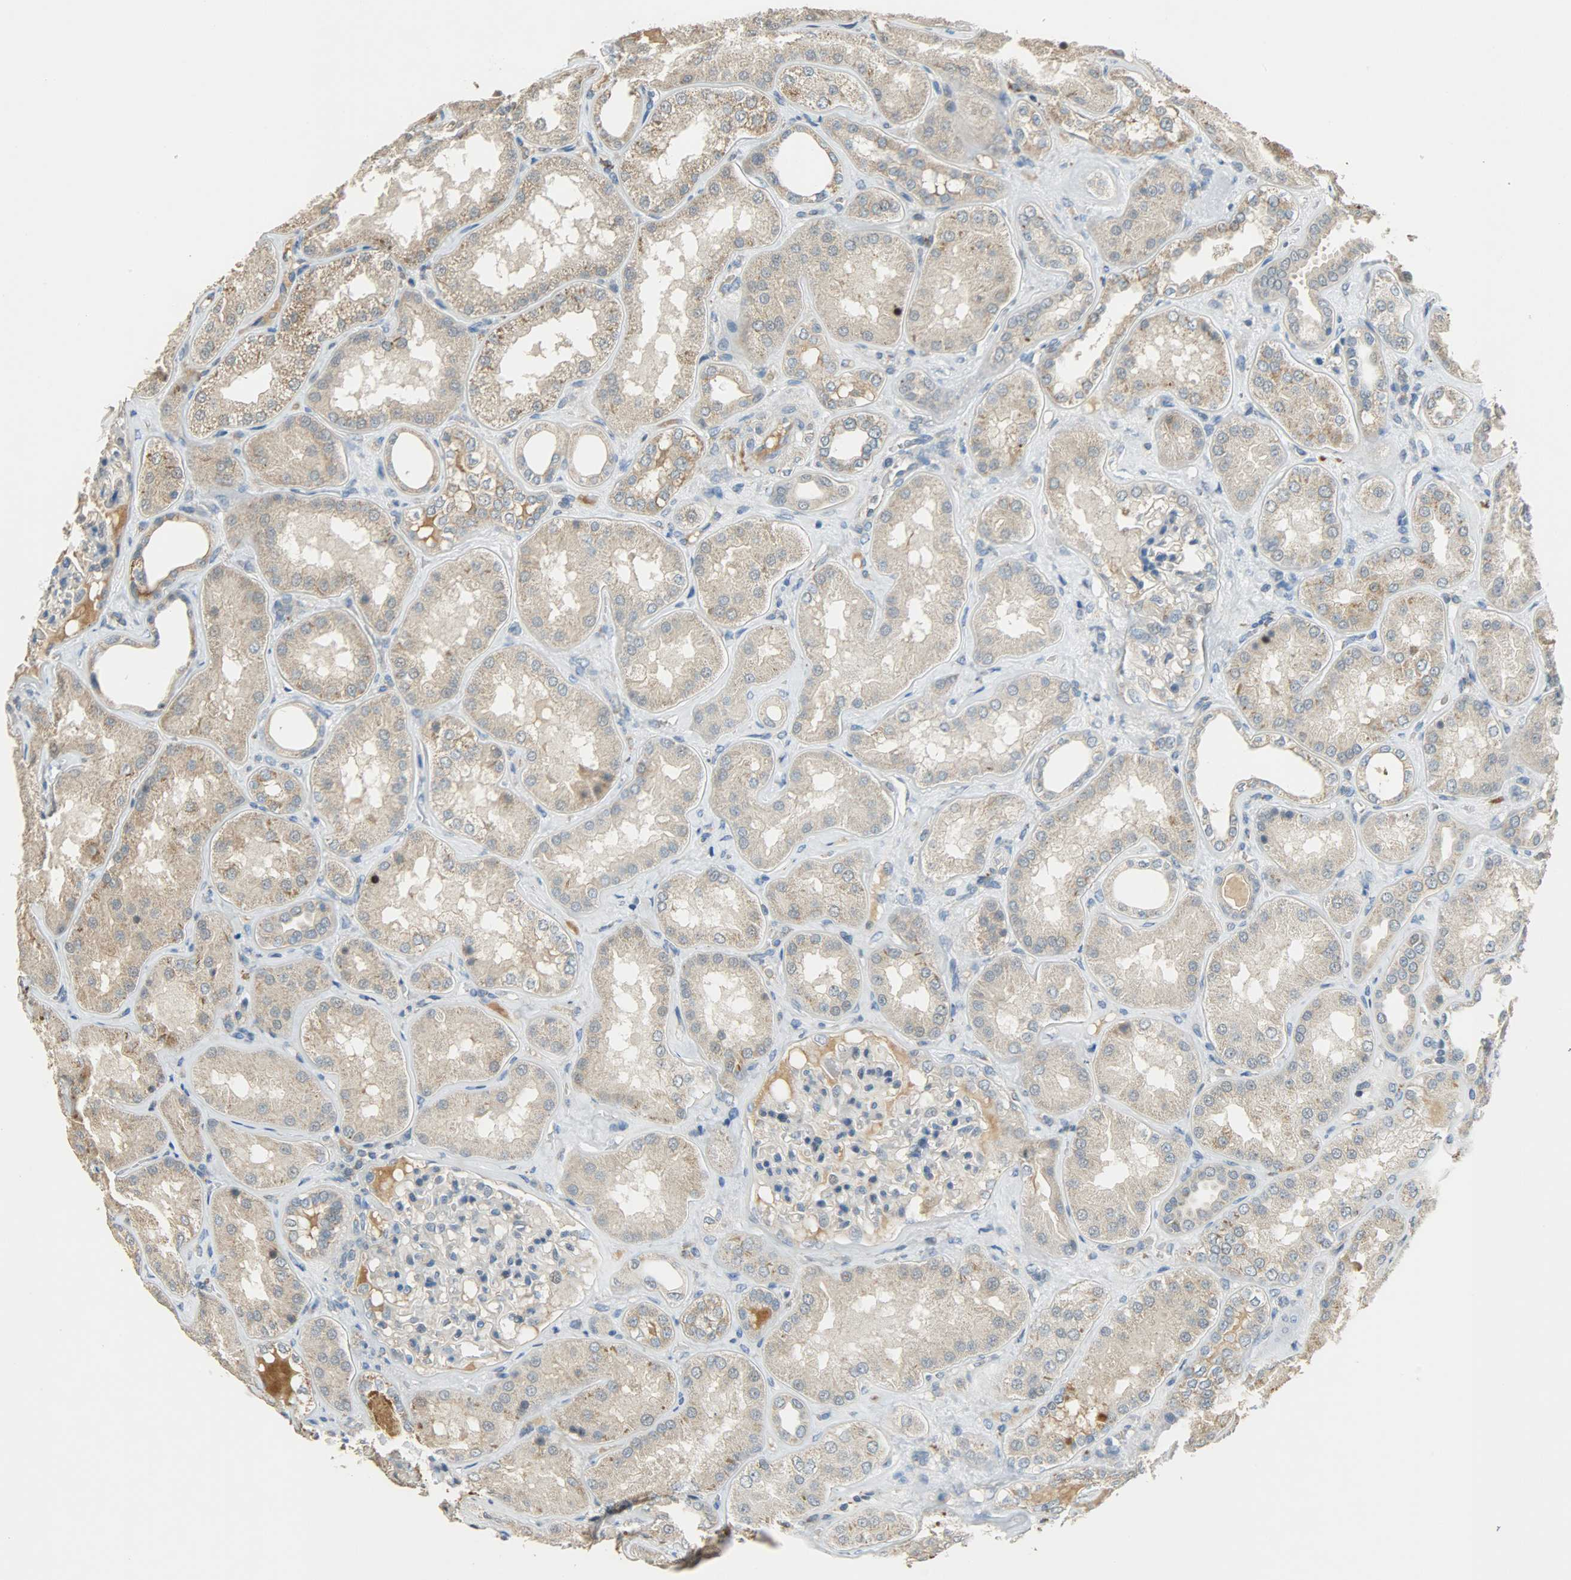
{"staining": {"intensity": "weak", "quantity": ">75%", "location": "cytoplasmic/membranous"}, "tissue": "kidney", "cell_type": "Cells in glomeruli", "image_type": "normal", "snomed": [{"axis": "morphology", "description": "Normal tissue, NOS"}, {"axis": "topography", "description": "Kidney"}], "caption": "Unremarkable kidney displays weak cytoplasmic/membranous expression in approximately >75% of cells in glomeruli, visualized by immunohistochemistry. The staining was performed using DAB, with brown indicating positive protein expression. Nuclei are stained blue with hematoxylin.", "gene": "HDHD5", "patient": {"sex": "female", "age": 56}}